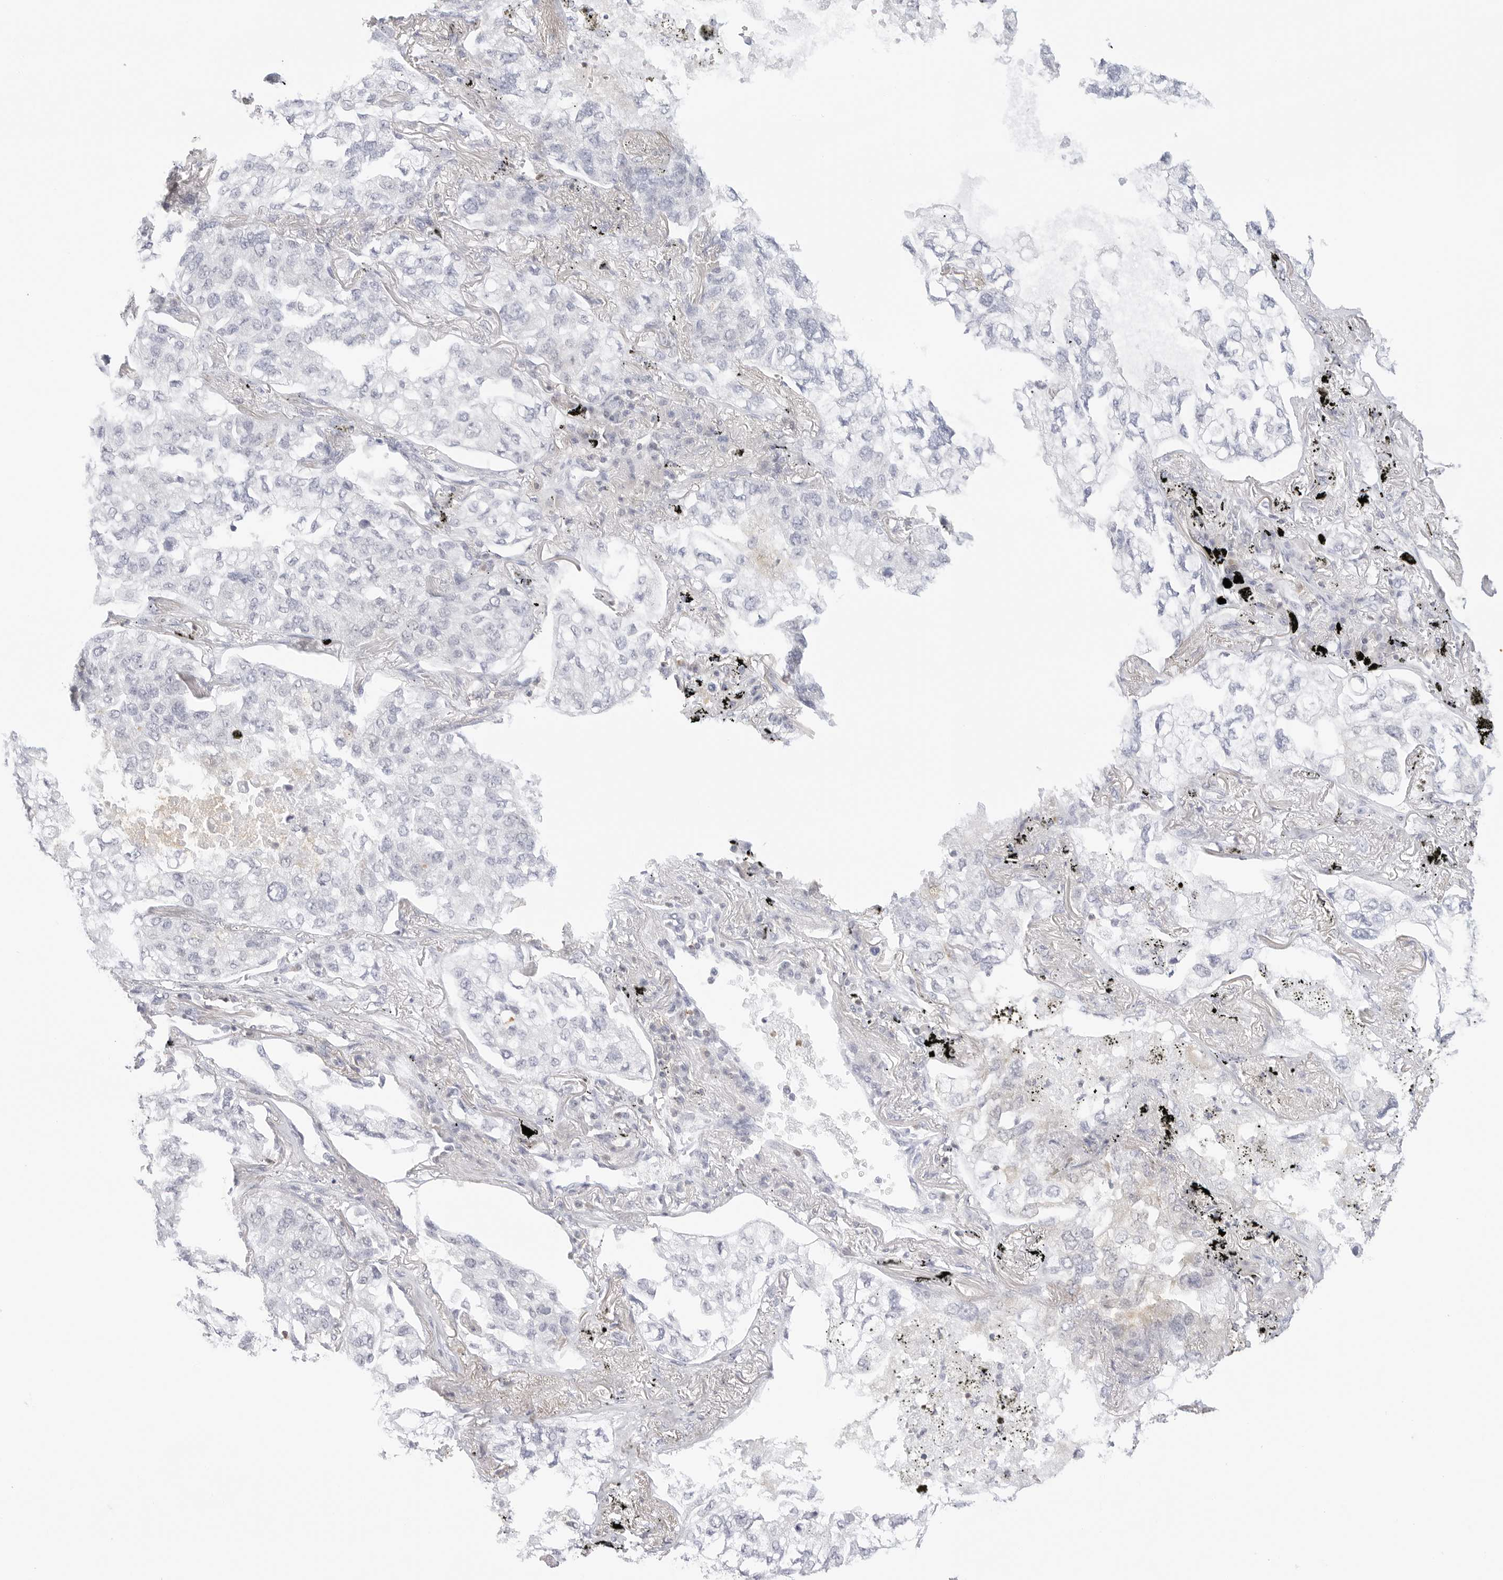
{"staining": {"intensity": "negative", "quantity": "none", "location": "none"}, "tissue": "lung cancer", "cell_type": "Tumor cells", "image_type": "cancer", "snomed": [{"axis": "morphology", "description": "Adenocarcinoma, NOS"}, {"axis": "topography", "description": "Lung"}], "caption": "Immunohistochemistry image of lung adenocarcinoma stained for a protein (brown), which displays no expression in tumor cells. (Stains: DAB immunohistochemistry with hematoxylin counter stain, Microscopy: brightfield microscopy at high magnification).", "gene": "SLC9A3R1", "patient": {"sex": "male", "age": 65}}